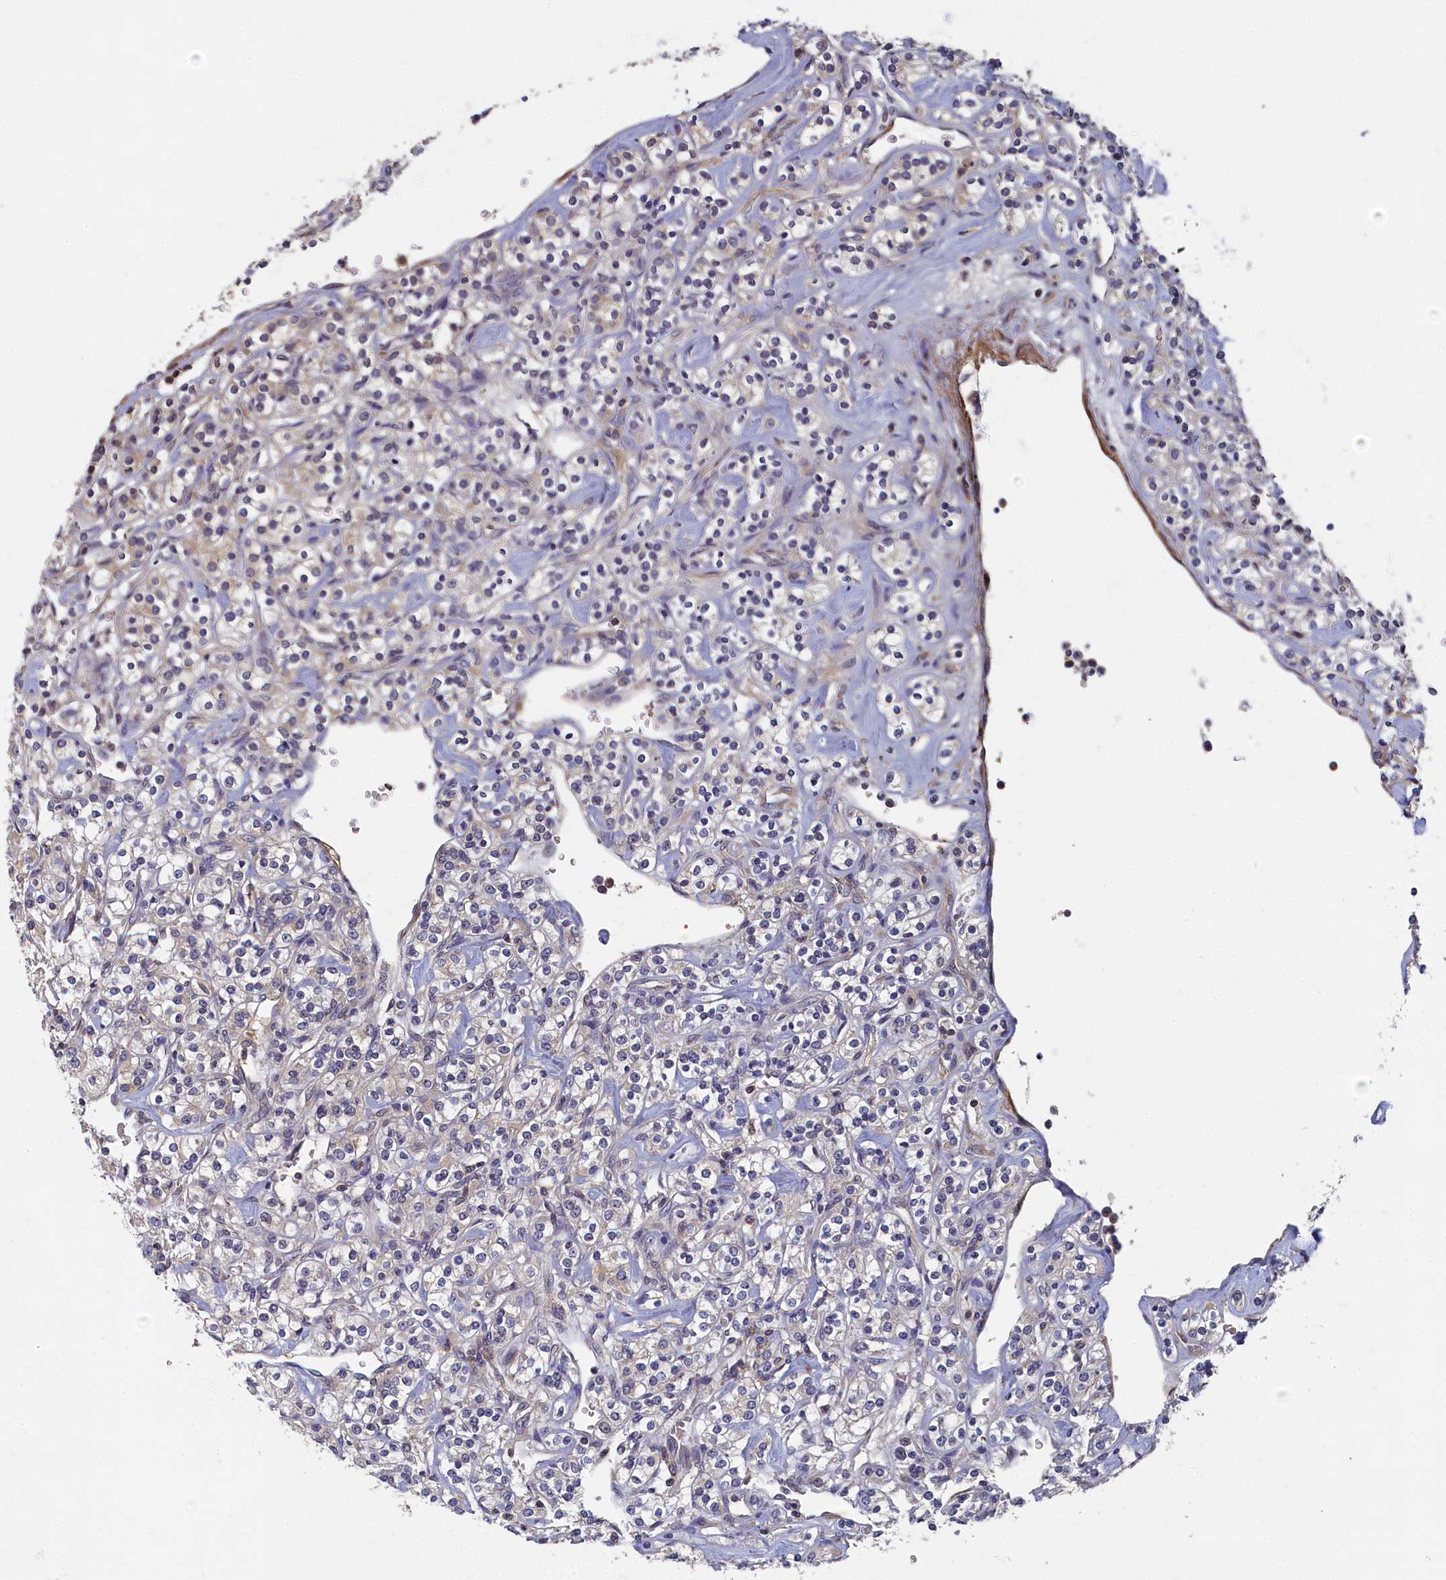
{"staining": {"intensity": "negative", "quantity": "none", "location": "none"}, "tissue": "renal cancer", "cell_type": "Tumor cells", "image_type": "cancer", "snomed": [{"axis": "morphology", "description": "Adenocarcinoma, NOS"}, {"axis": "topography", "description": "Kidney"}], "caption": "A high-resolution micrograph shows immunohistochemistry staining of renal adenocarcinoma, which shows no significant staining in tumor cells. (Brightfield microscopy of DAB immunohistochemistry (IHC) at high magnification).", "gene": "TBCB", "patient": {"sex": "male", "age": 77}}